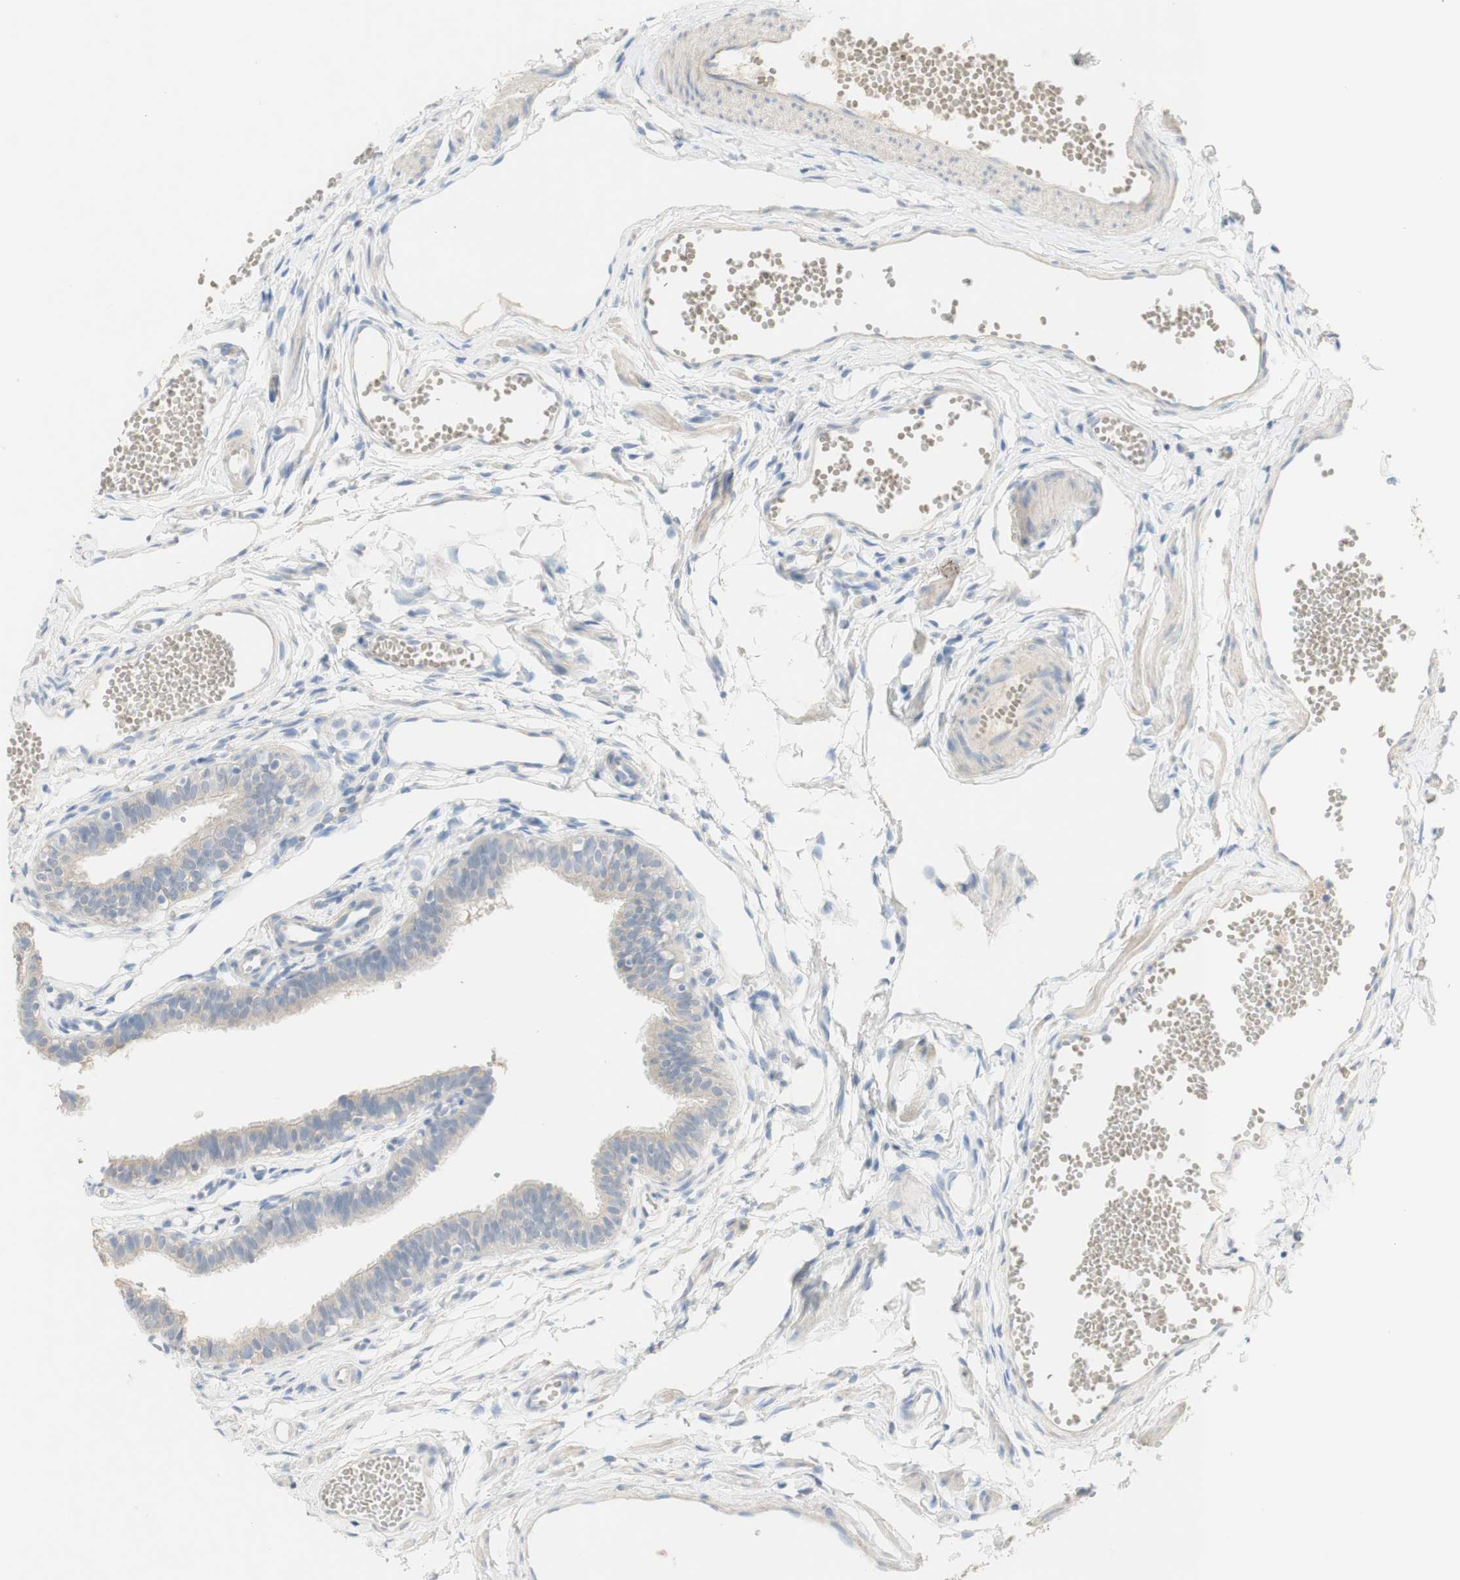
{"staining": {"intensity": "weak", "quantity": "25%-75%", "location": "cytoplasmic/membranous"}, "tissue": "fallopian tube", "cell_type": "Glandular cells", "image_type": "normal", "snomed": [{"axis": "morphology", "description": "Normal tissue, NOS"}, {"axis": "topography", "description": "Fallopian tube"}, {"axis": "topography", "description": "Placenta"}], "caption": "Protein expression analysis of unremarkable fallopian tube reveals weak cytoplasmic/membranous staining in about 25%-75% of glandular cells. The staining is performed using DAB brown chromogen to label protein expression. The nuclei are counter-stained blue using hematoxylin.", "gene": "MANEA", "patient": {"sex": "female", "age": 34}}